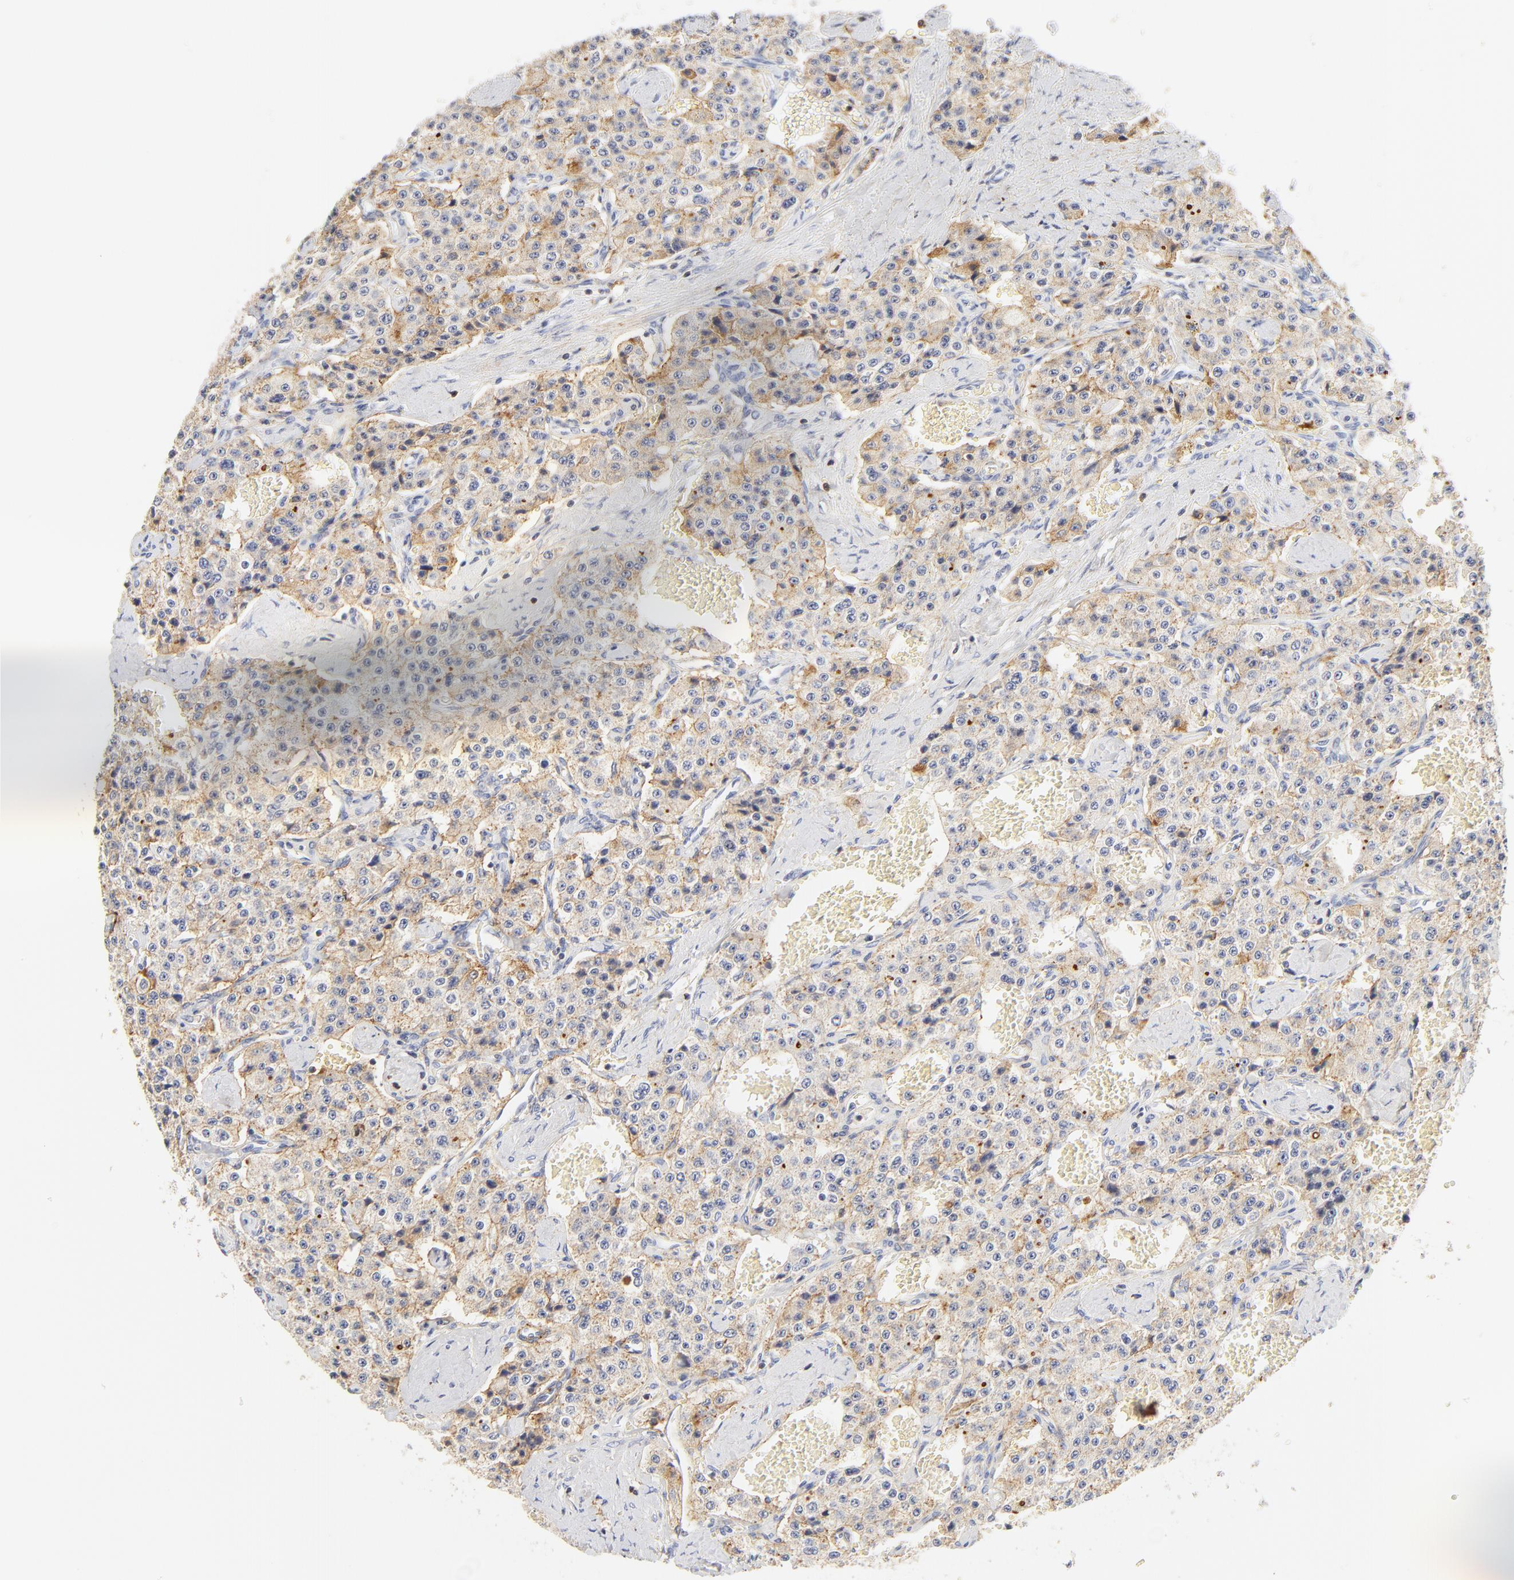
{"staining": {"intensity": "moderate", "quantity": ">75%", "location": "cytoplasmic/membranous"}, "tissue": "carcinoid", "cell_type": "Tumor cells", "image_type": "cancer", "snomed": [{"axis": "morphology", "description": "Carcinoid, malignant, NOS"}, {"axis": "topography", "description": "Small intestine"}], "caption": "An immunohistochemistry (IHC) histopathology image of tumor tissue is shown. Protein staining in brown highlights moderate cytoplasmic/membranous positivity in malignant carcinoid within tumor cells.", "gene": "MDGA2", "patient": {"sex": "male", "age": 52}}